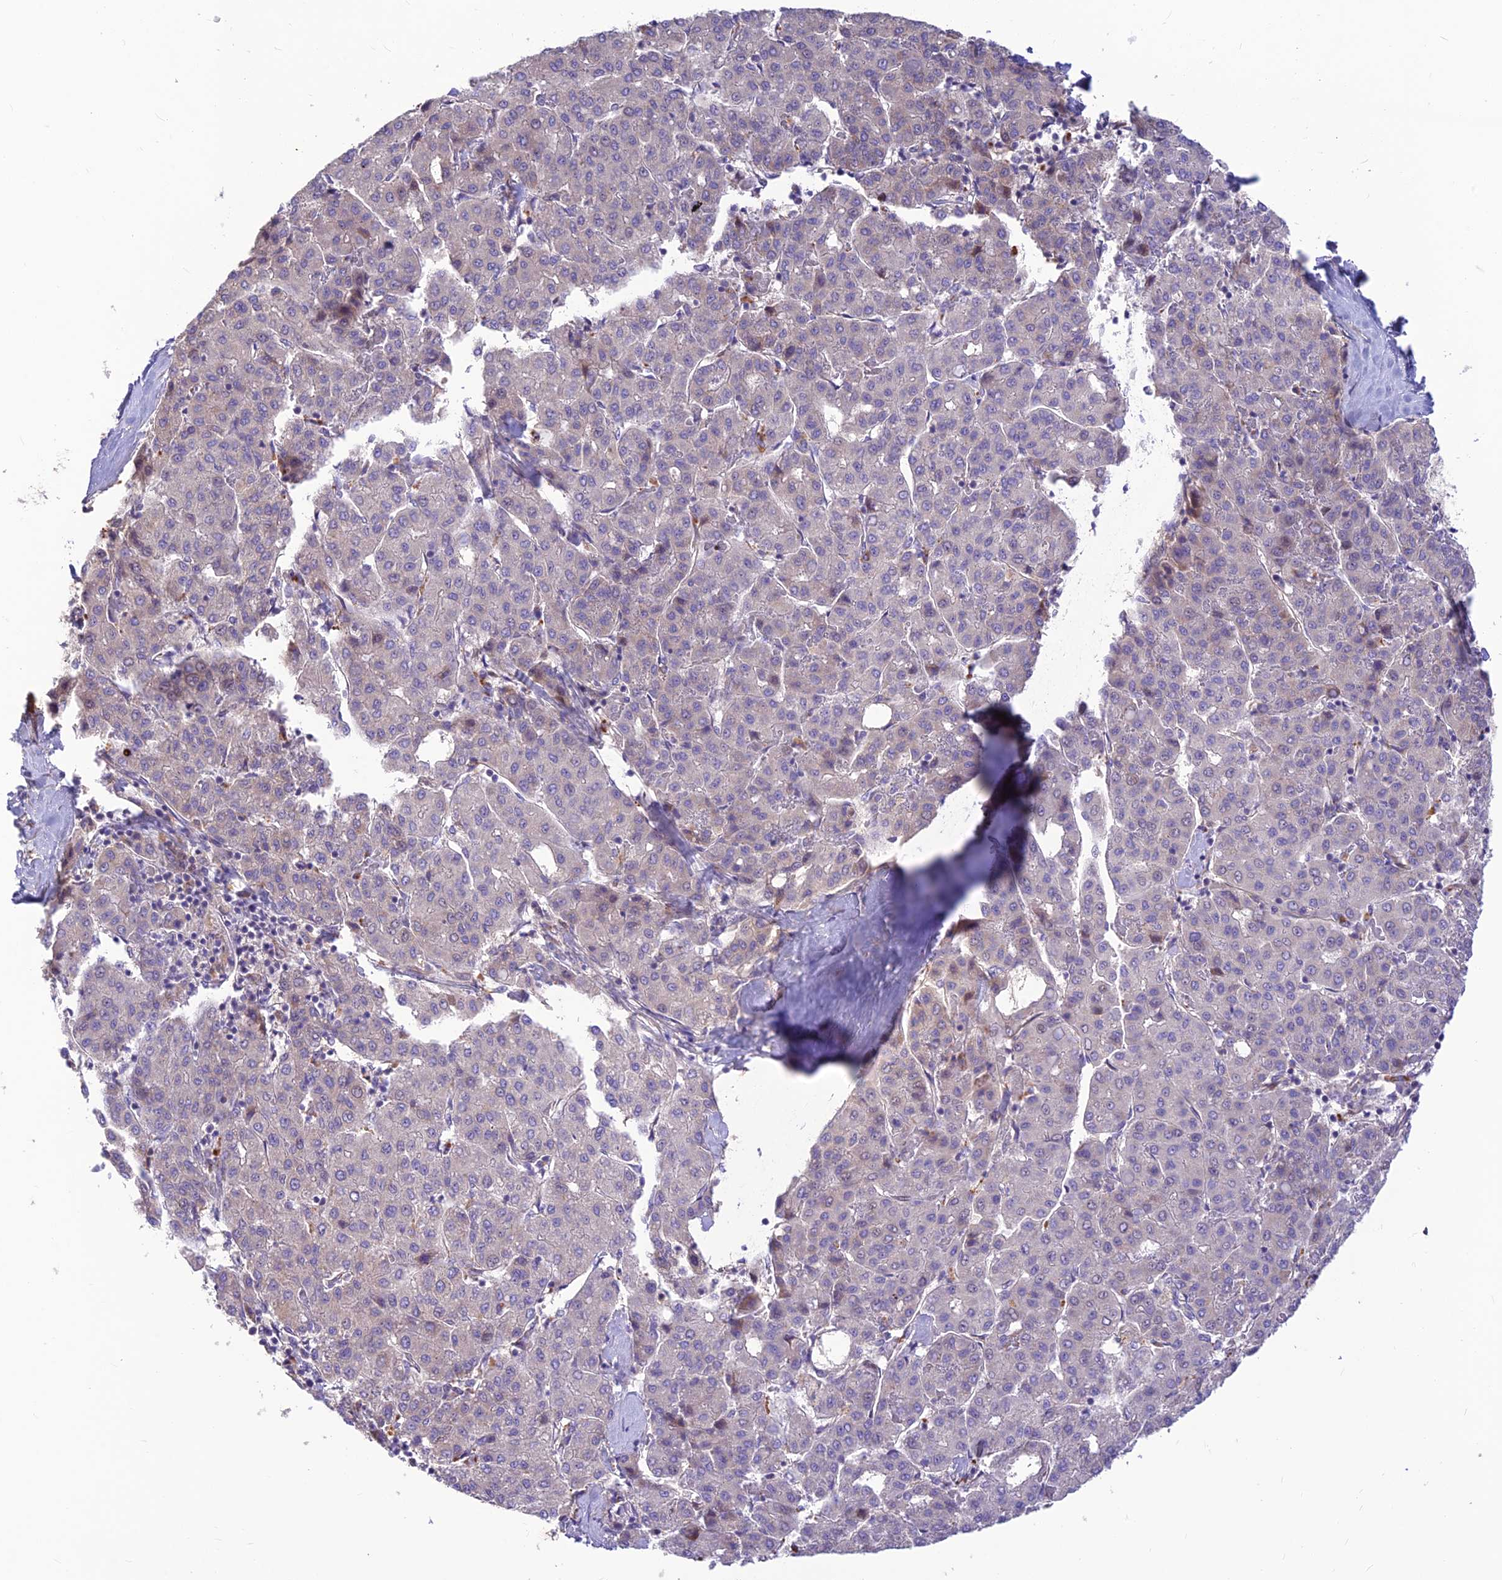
{"staining": {"intensity": "negative", "quantity": "none", "location": "none"}, "tissue": "liver cancer", "cell_type": "Tumor cells", "image_type": "cancer", "snomed": [{"axis": "morphology", "description": "Carcinoma, Hepatocellular, NOS"}, {"axis": "topography", "description": "Liver"}], "caption": "Tumor cells show no significant expression in liver hepatocellular carcinoma.", "gene": "ST8SIA5", "patient": {"sex": "male", "age": 65}}